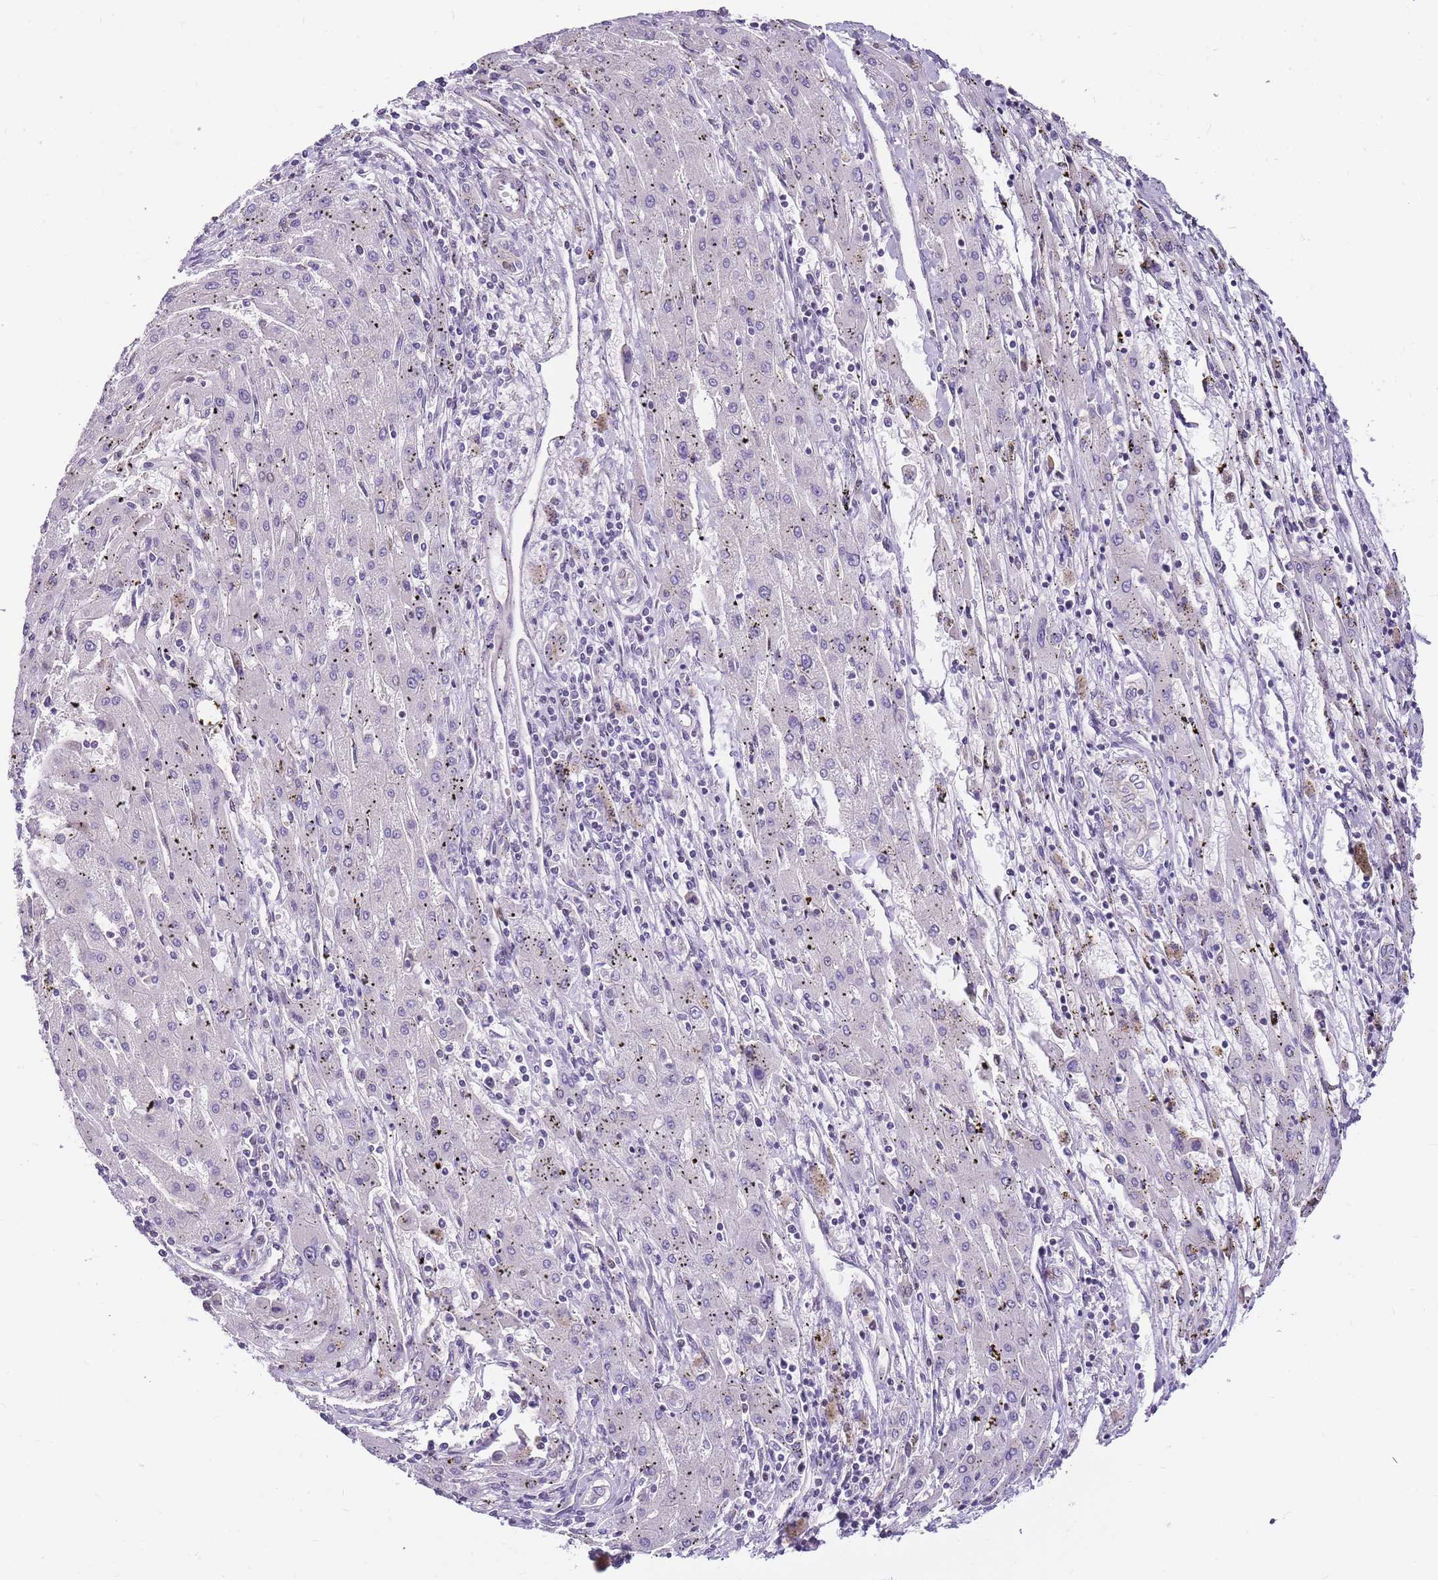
{"staining": {"intensity": "negative", "quantity": "none", "location": "none"}, "tissue": "liver cancer", "cell_type": "Tumor cells", "image_type": "cancer", "snomed": [{"axis": "morphology", "description": "Carcinoma, Hepatocellular, NOS"}, {"axis": "topography", "description": "Liver"}], "caption": "Immunohistochemistry (IHC) image of hepatocellular carcinoma (liver) stained for a protein (brown), which demonstrates no staining in tumor cells. The staining is performed using DAB brown chromogen with nuclei counter-stained in using hematoxylin.", "gene": "CLBA1", "patient": {"sex": "male", "age": 72}}